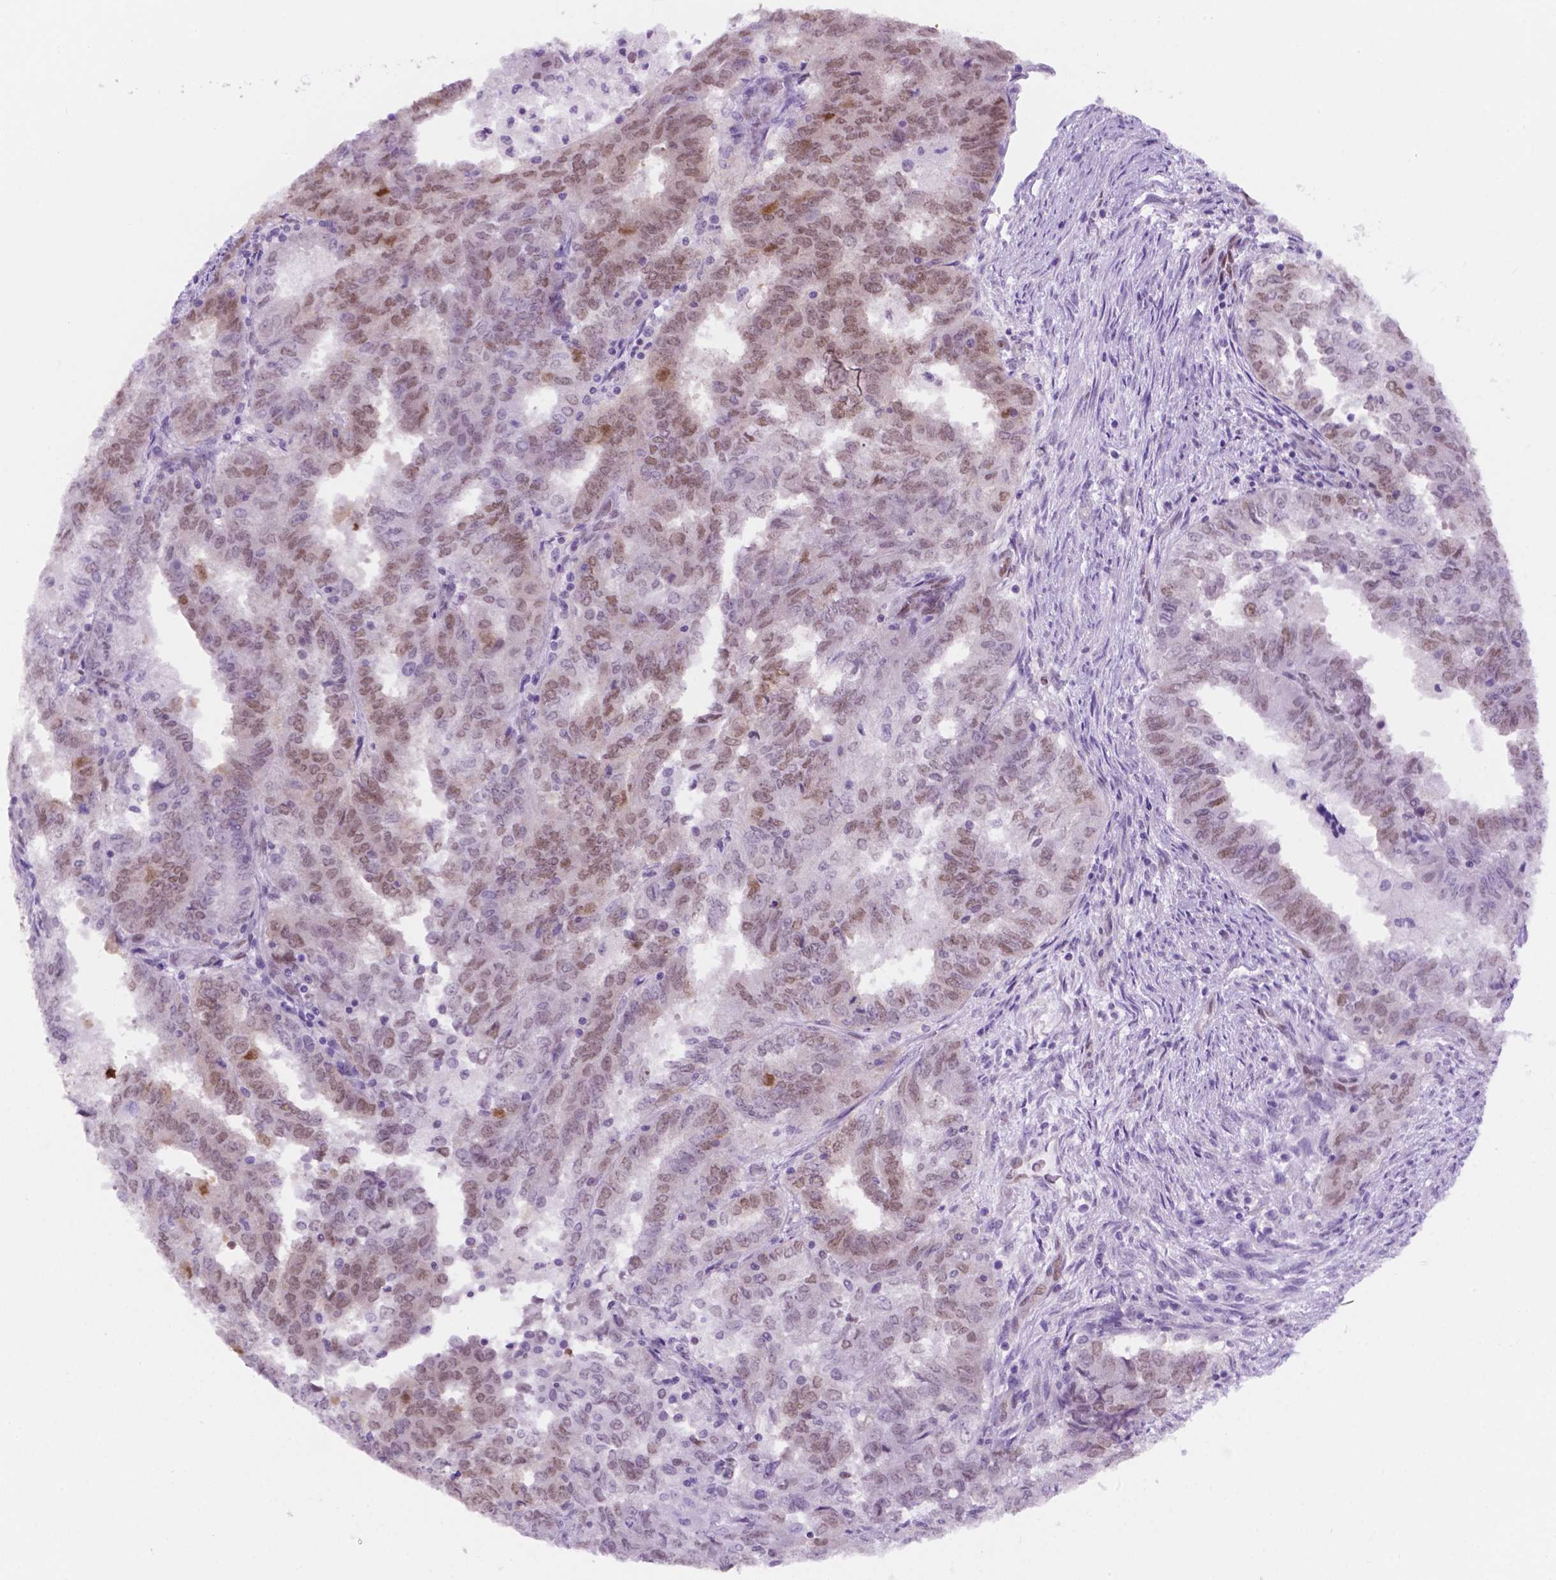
{"staining": {"intensity": "weak", "quantity": "25%-75%", "location": "nuclear"}, "tissue": "endometrial cancer", "cell_type": "Tumor cells", "image_type": "cancer", "snomed": [{"axis": "morphology", "description": "Adenocarcinoma, NOS"}, {"axis": "topography", "description": "Endometrium"}], "caption": "Protein expression analysis of adenocarcinoma (endometrial) shows weak nuclear positivity in about 25%-75% of tumor cells.", "gene": "ERF", "patient": {"sex": "female", "age": 72}}